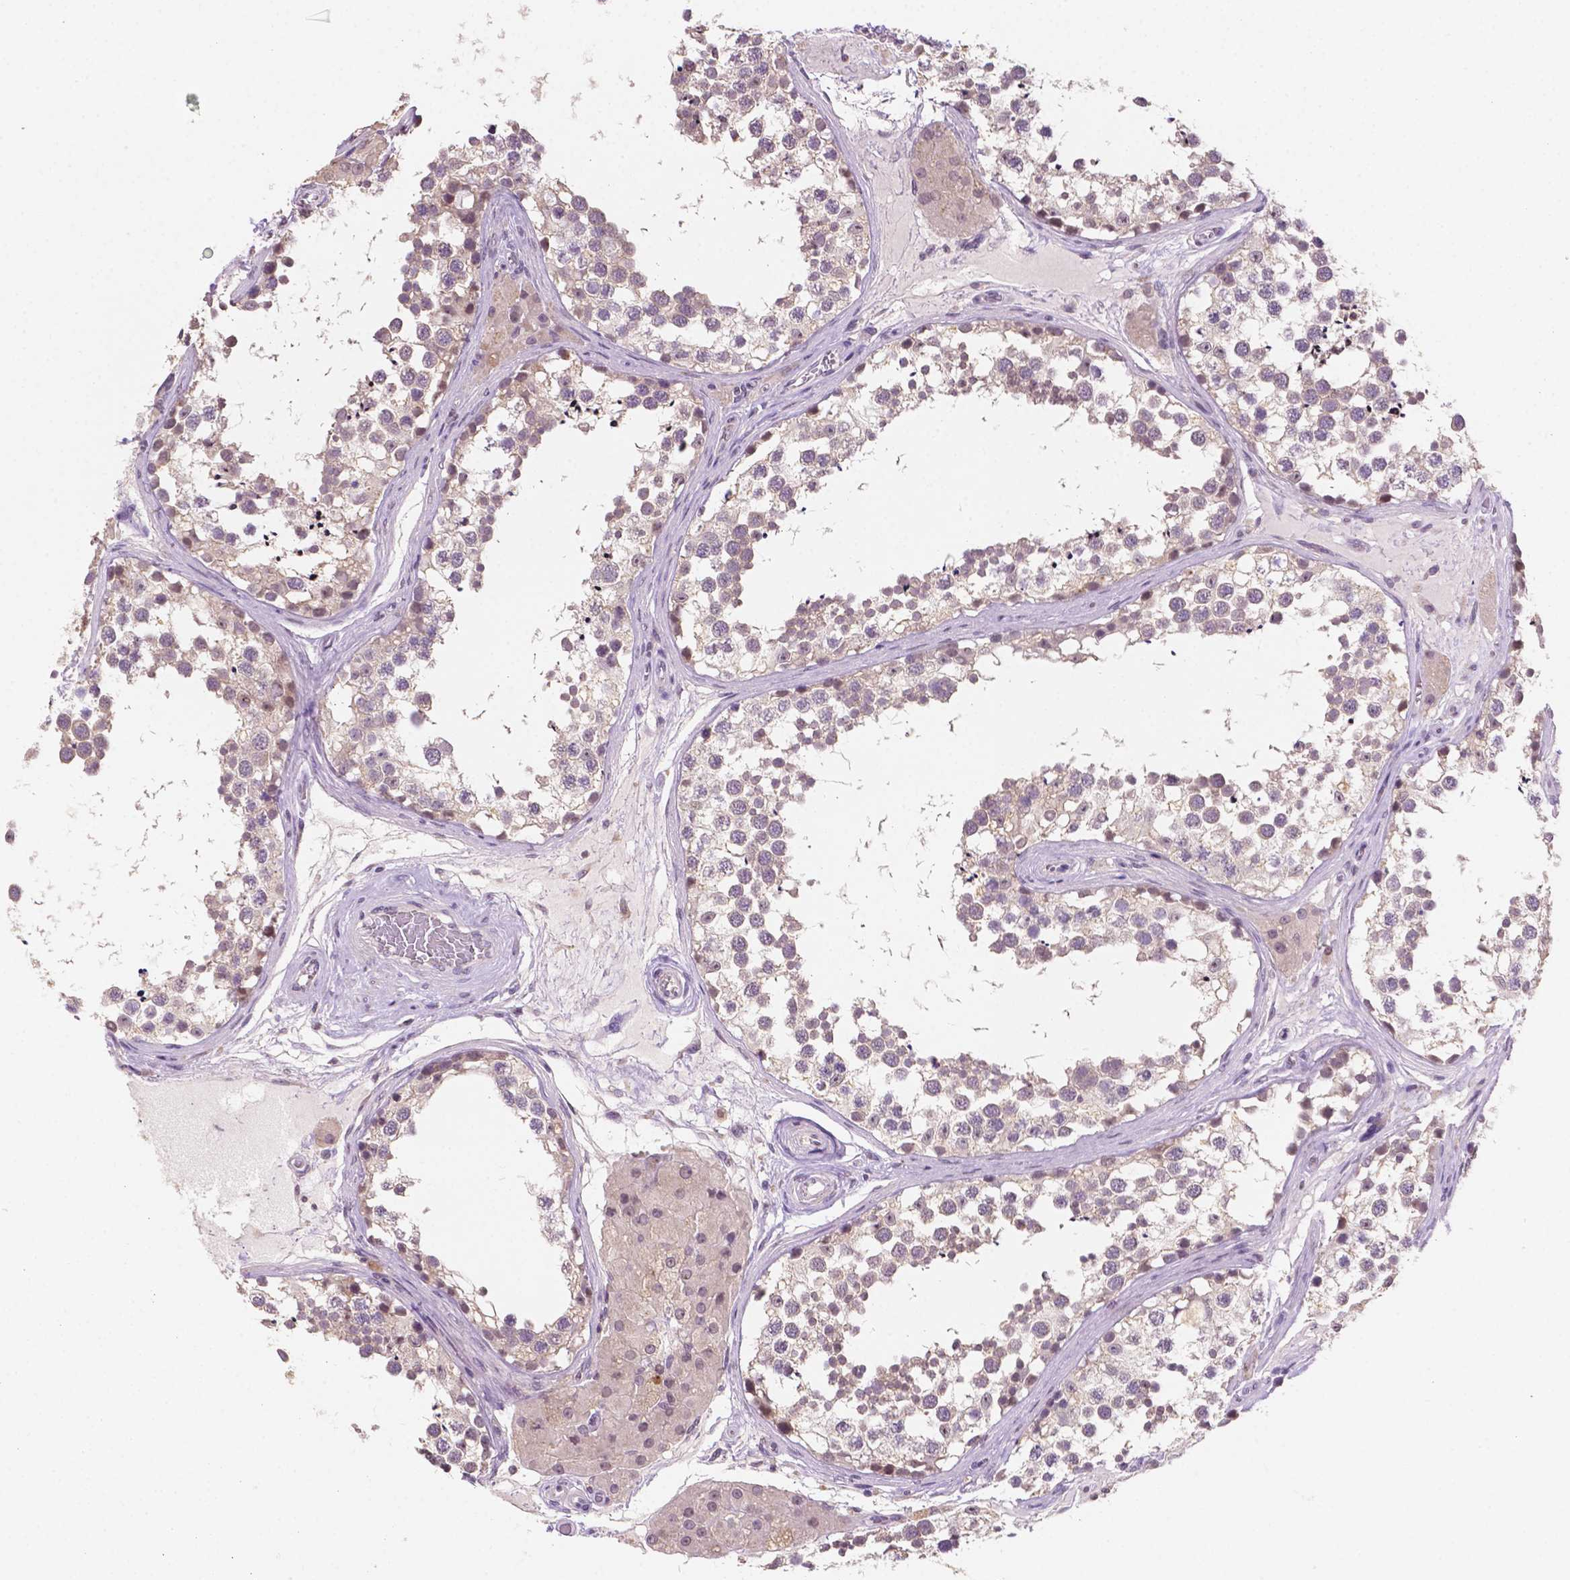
{"staining": {"intensity": "weak", "quantity": "25%-75%", "location": "cytoplasmic/membranous,nuclear"}, "tissue": "testis", "cell_type": "Cells in seminiferous ducts", "image_type": "normal", "snomed": [{"axis": "morphology", "description": "Normal tissue, NOS"}, {"axis": "morphology", "description": "Seminoma, NOS"}, {"axis": "topography", "description": "Testis"}], "caption": "A brown stain labels weak cytoplasmic/membranous,nuclear staining of a protein in cells in seminiferous ducts of benign testis.", "gene": "SHLD3", "patient": {"sex": "male", "age": 65}}